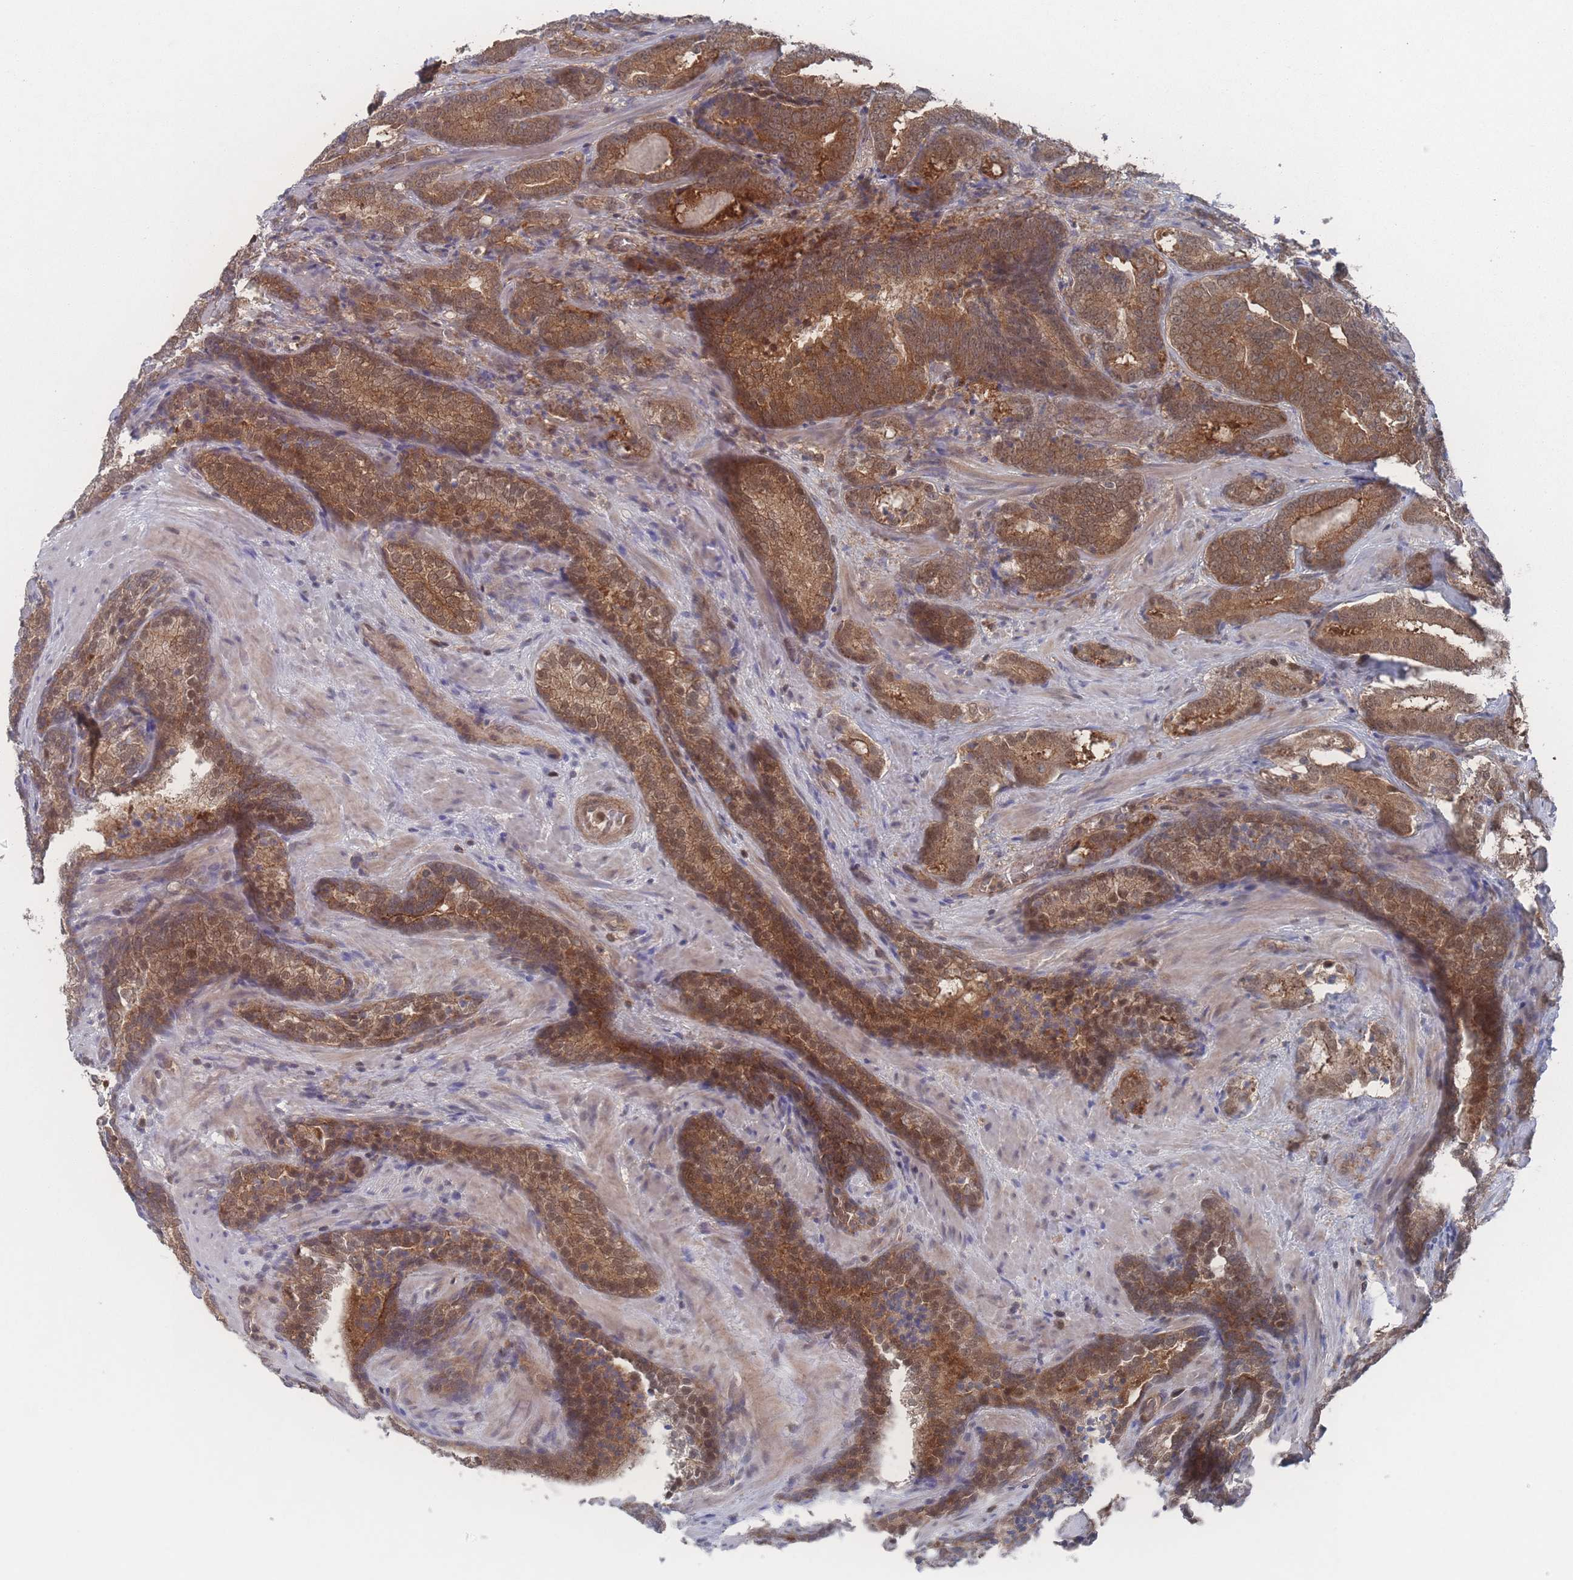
{"staining": {"intensity": "moderate", "quantity": ">75%", "location": "cytoplasmic/membranous,nuclear"}, "tissue": "prostate cancer", "cell_type": "Tumor cells", "image_type": "cancer", "snomed": [{"axis": "morphology", "description": "Adenocarcinoma, Low grade"}, {"axis": "topography", "description": "Prostate"}], "caption": "This is a photomicrograph of immunohistochemistry staining of adenocarcinoma (low-grade) (prostate), which shows moderate expression in the cytoplasmic/membranous and nuclear of tumor cells.", "gene": "PSMA1", "patient": {"sex": "male", "age": 58}}